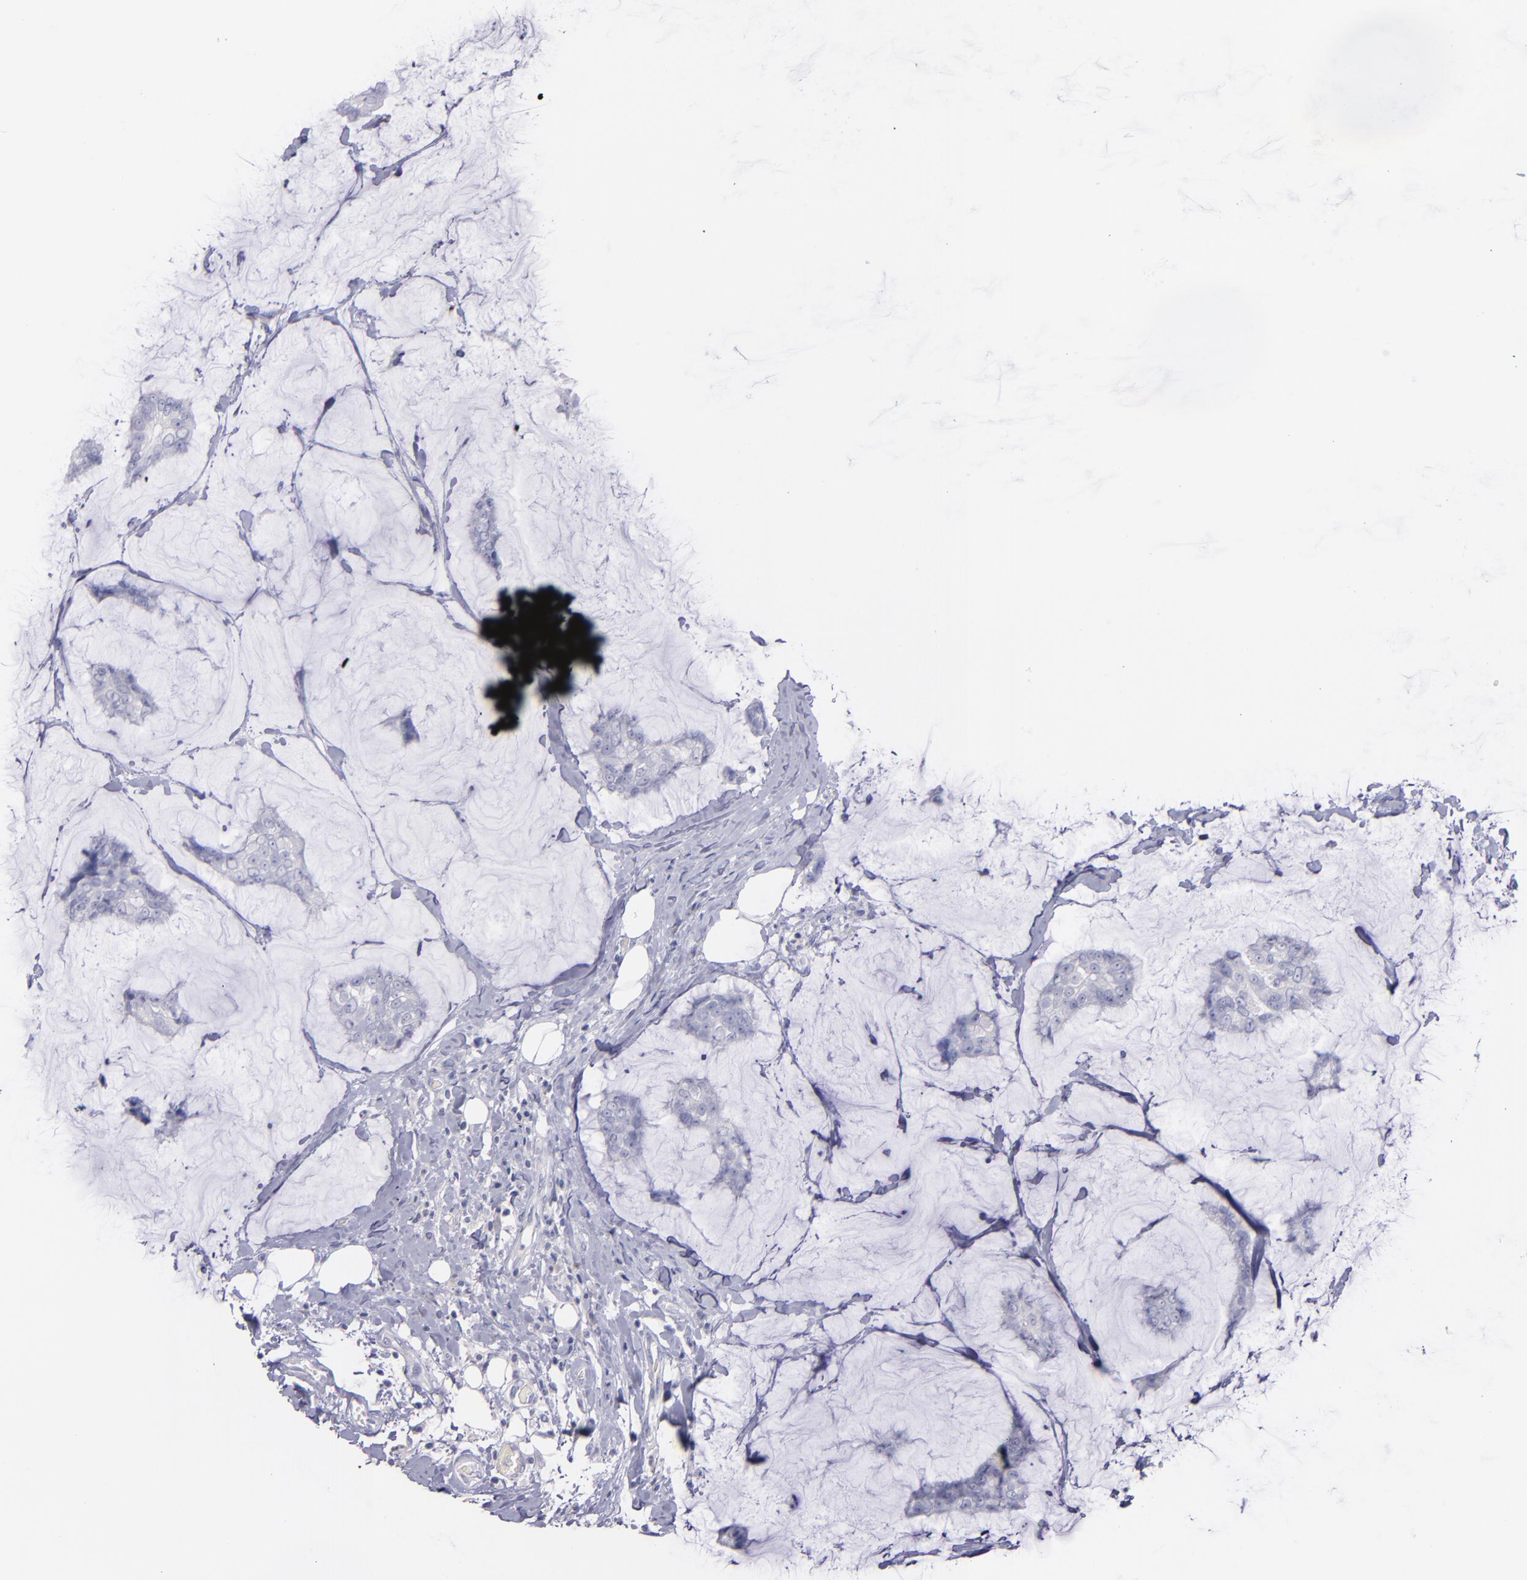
{"staining": {"intensity": "negative", "quantity": "none", "location": "none"}, "tissue": "breast cancer", "cell_type": "Tumor cells", "image_type": "cancer", "snomed": [{"axis": "morphology", "description": "Duct carcinoma"}, {"axis": "topography", "description": "Breast"}], "caption": "Immunohistochemical staining of breast cancer (invasive ductal carcinoma) shows no significant staining in tumor cells.", "gene": "SNAP25", "patient": {"sex": "female", "age": 93}}